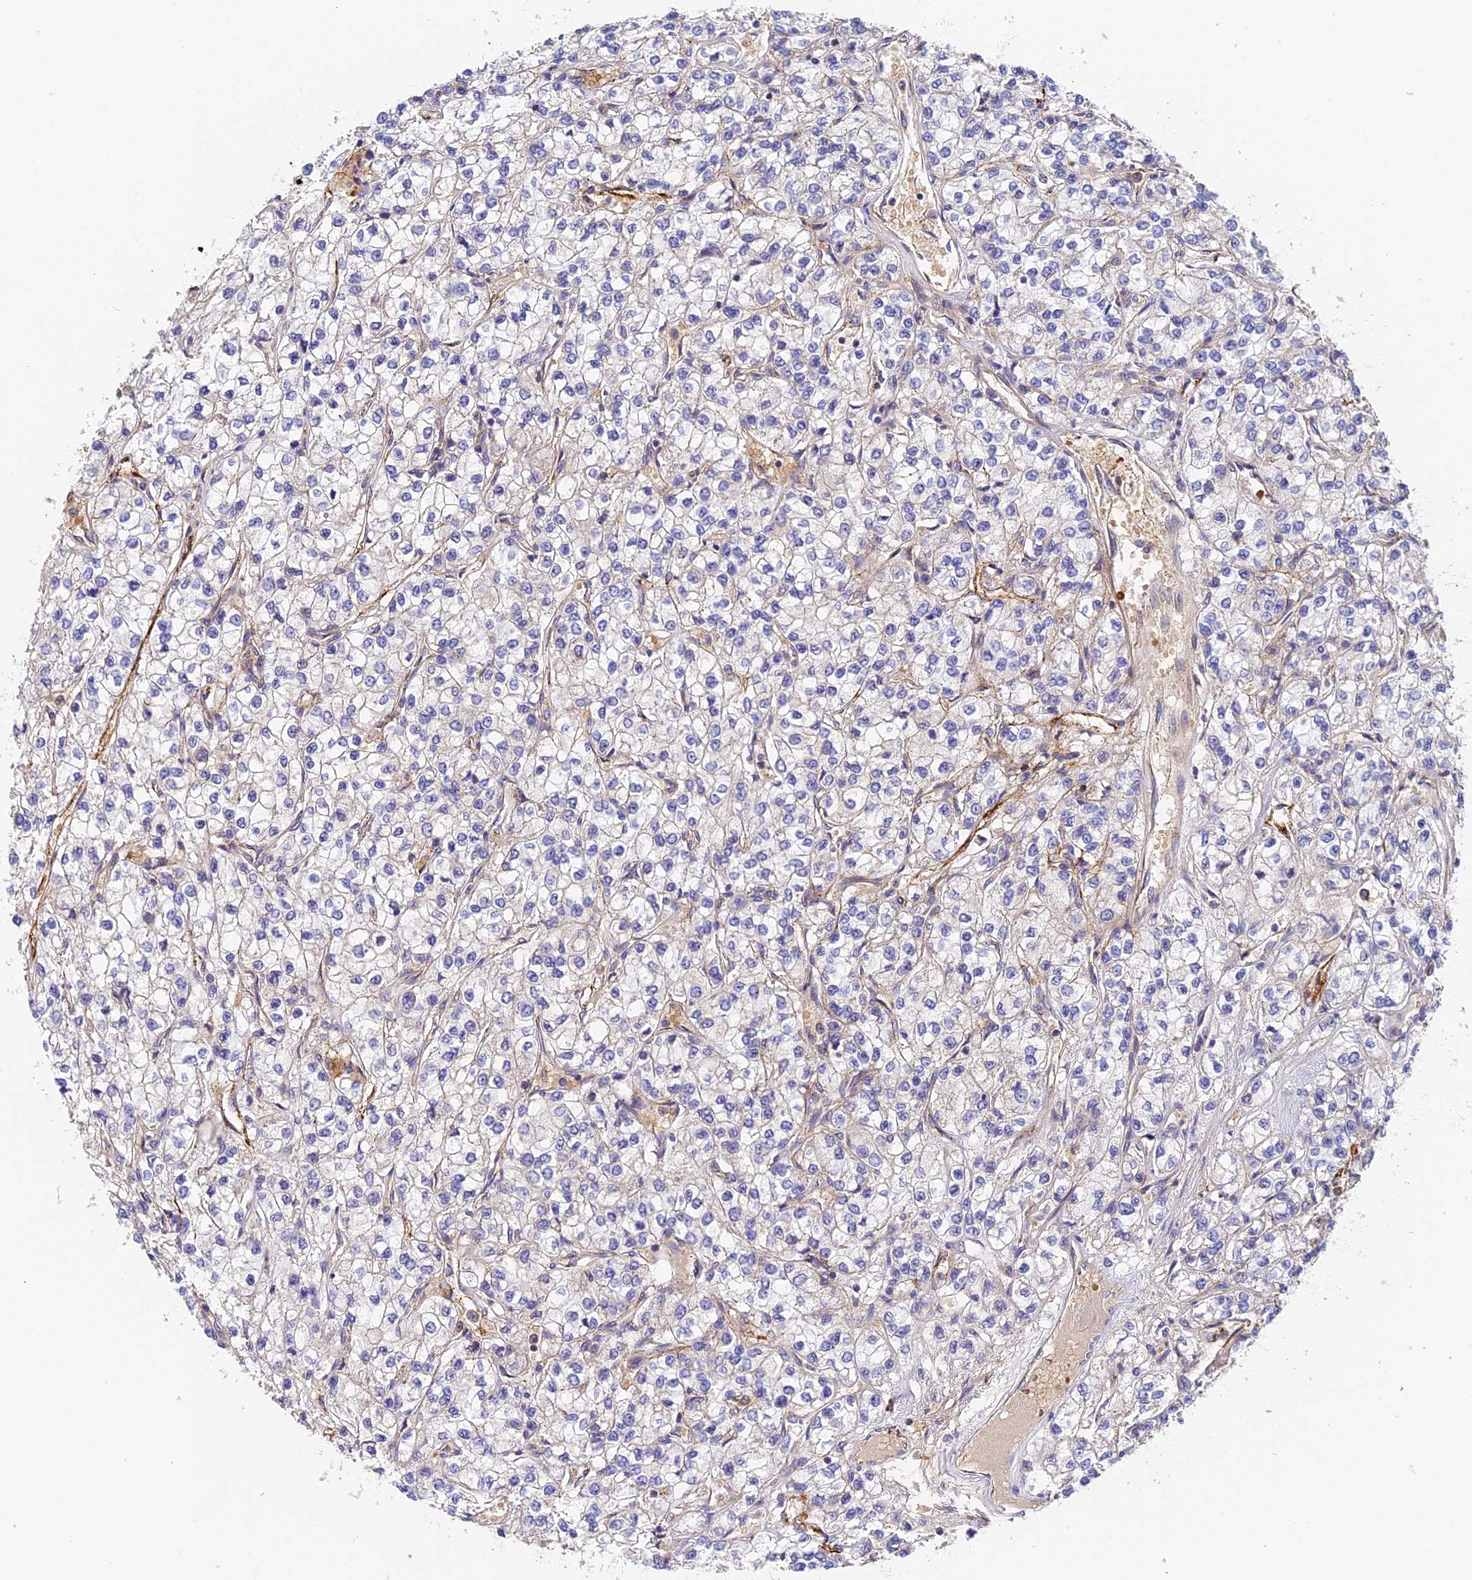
{"staining": {"intensity": "negative", "quantity": "none", "location": "none"}, "tissue": "renal cancer", "cell_type": "Tumor cells", "image_type": "cancer", "snomed": [{"axis": "morphology", "description": "Adenocarcinoma, NOS"}, {"axis": "topography", "description": "Kidney"}], "caption": "The micrograph displays no staining of tumor cells in adenocarcinoma (renal).", "gene": "MISP3", "patient": {"sex": "male", "age": 80}}